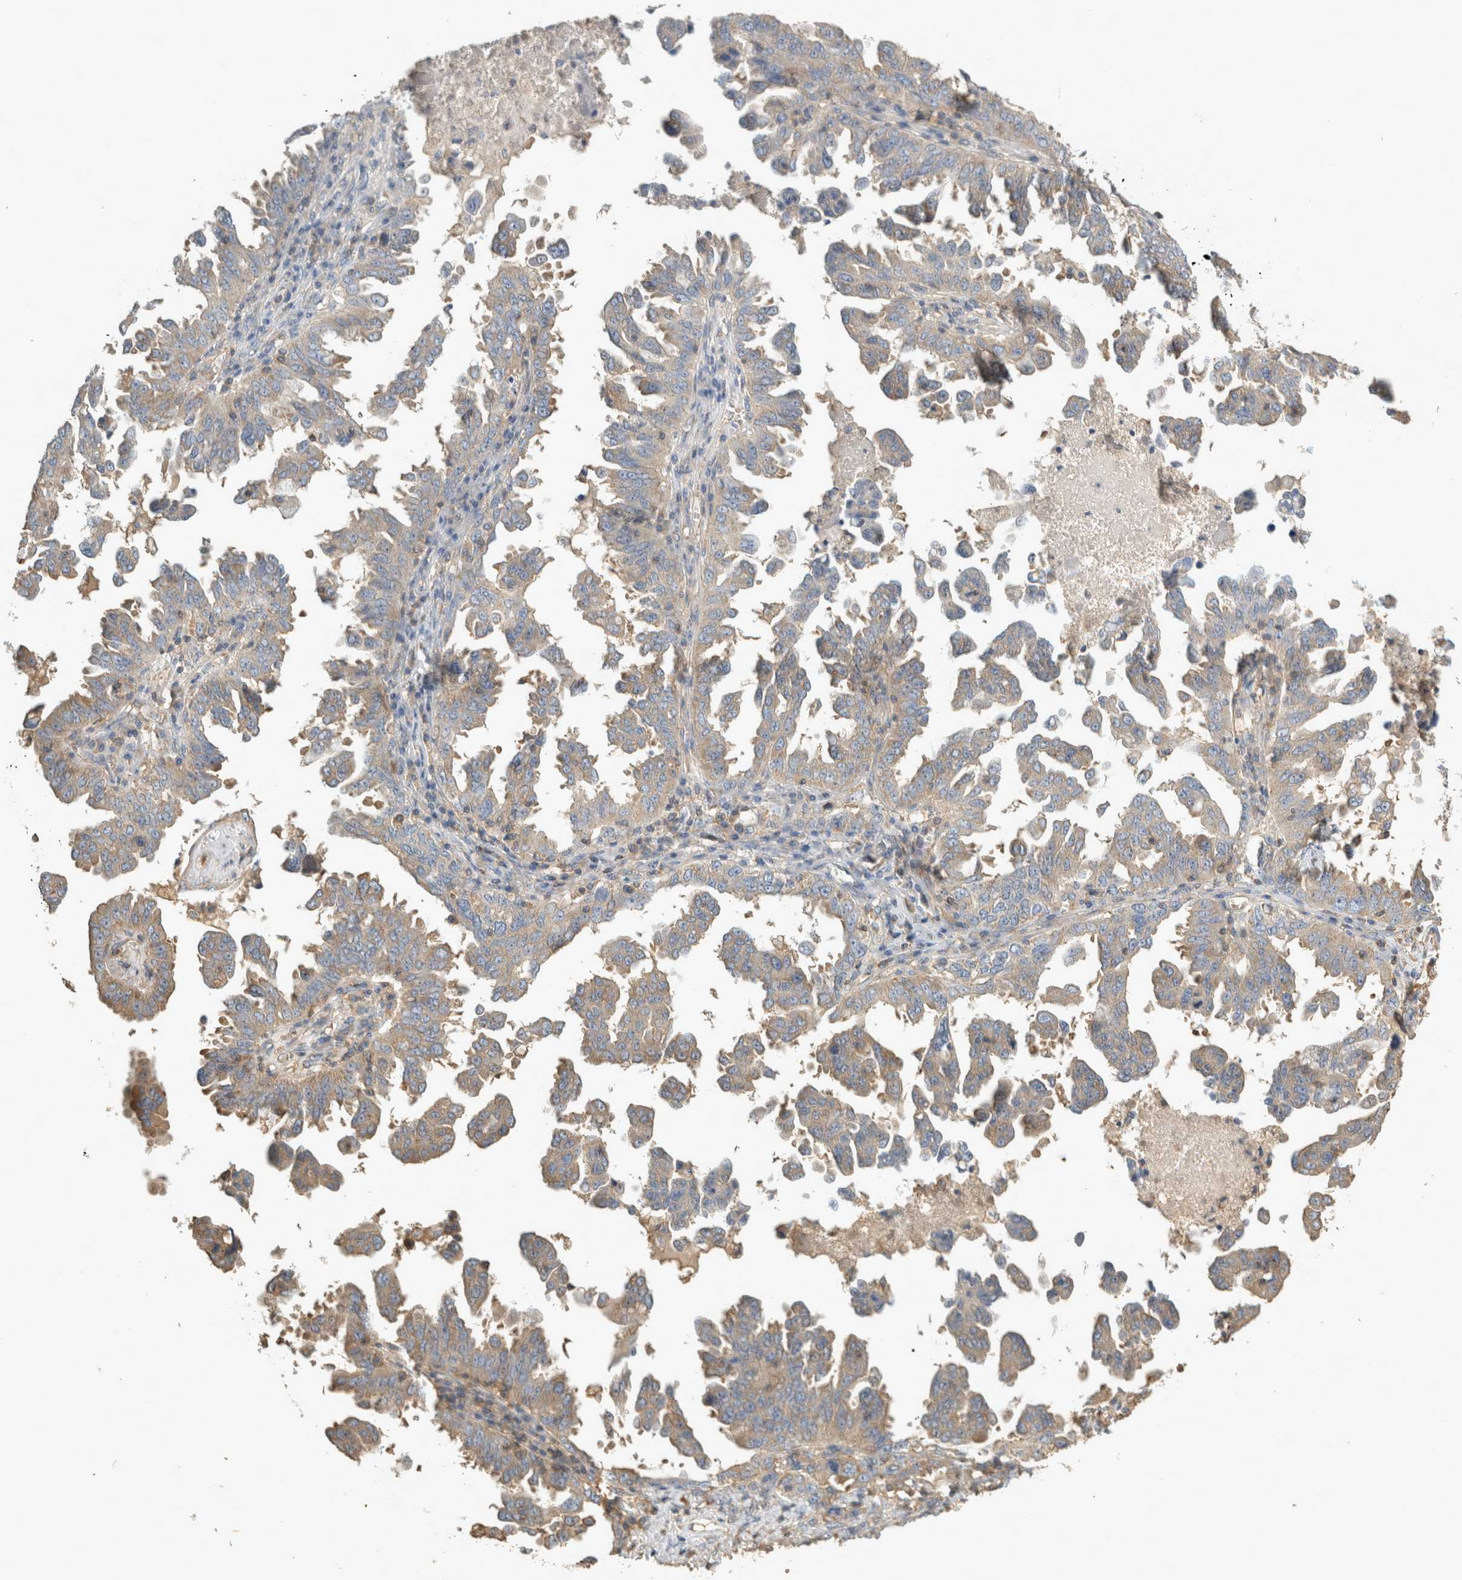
{"staining": {"intensity": "weak", "quantity": ">75%", "location": "cytoplasmic/membranous"}, "tissue": "ovarian cancer", "cell_type": "Tumor cells", "image_type": "cancer", "snomed": [{"axis": "morphology", "description": "Carcinoma, endometroid"}, {"axis": "topography", "description": "Ovary"}], "caption": "Endometroid carcinoma (ovarian) stained for a protein (brown) exhibits weak cytoplasmic/membranous positive expression in approximately >75% of tumor cells.", "gene": "EIF4G3", "patient": {"sex": "female", "age": 62}}